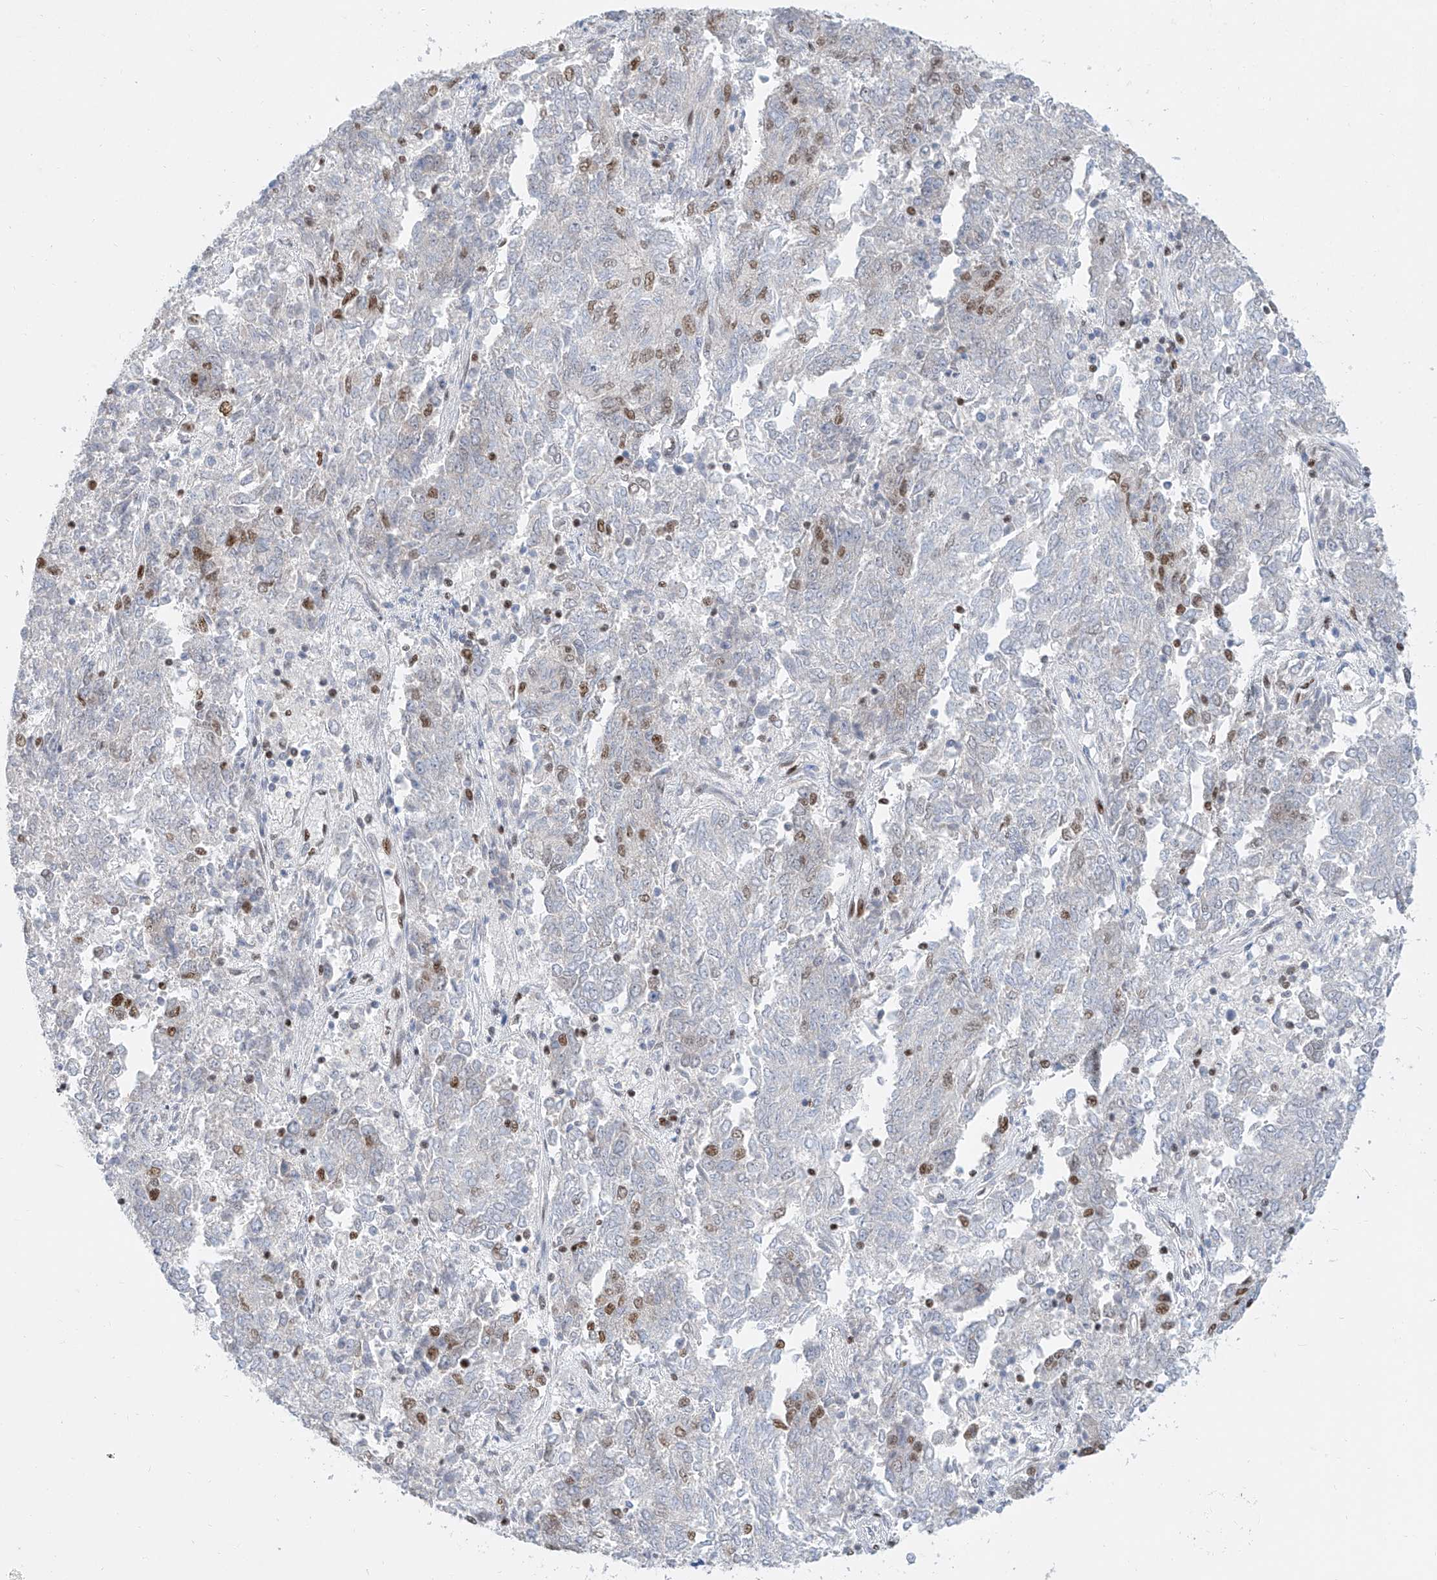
{"staining": {"intensity": "moderate", "quantity": "<25%", "location": "nuclear"}, "tissue": "endometrial cancer", "cell_type": "Tumor cells", "image_type": "cancer", "snomed": [{"axis": "morphology", "description": "Adenocarcinoma, NOS"}, {"axis": "topography", "description": "Endometrium"}], "caption": "Human endometrial adenocarcinoma stained for a protein (brown) exhibits moderate nuclear positive staining in approximately <25% of tumor cells.", "gene": "TAF4", "patient": {"sex": "female", "age": 80}}